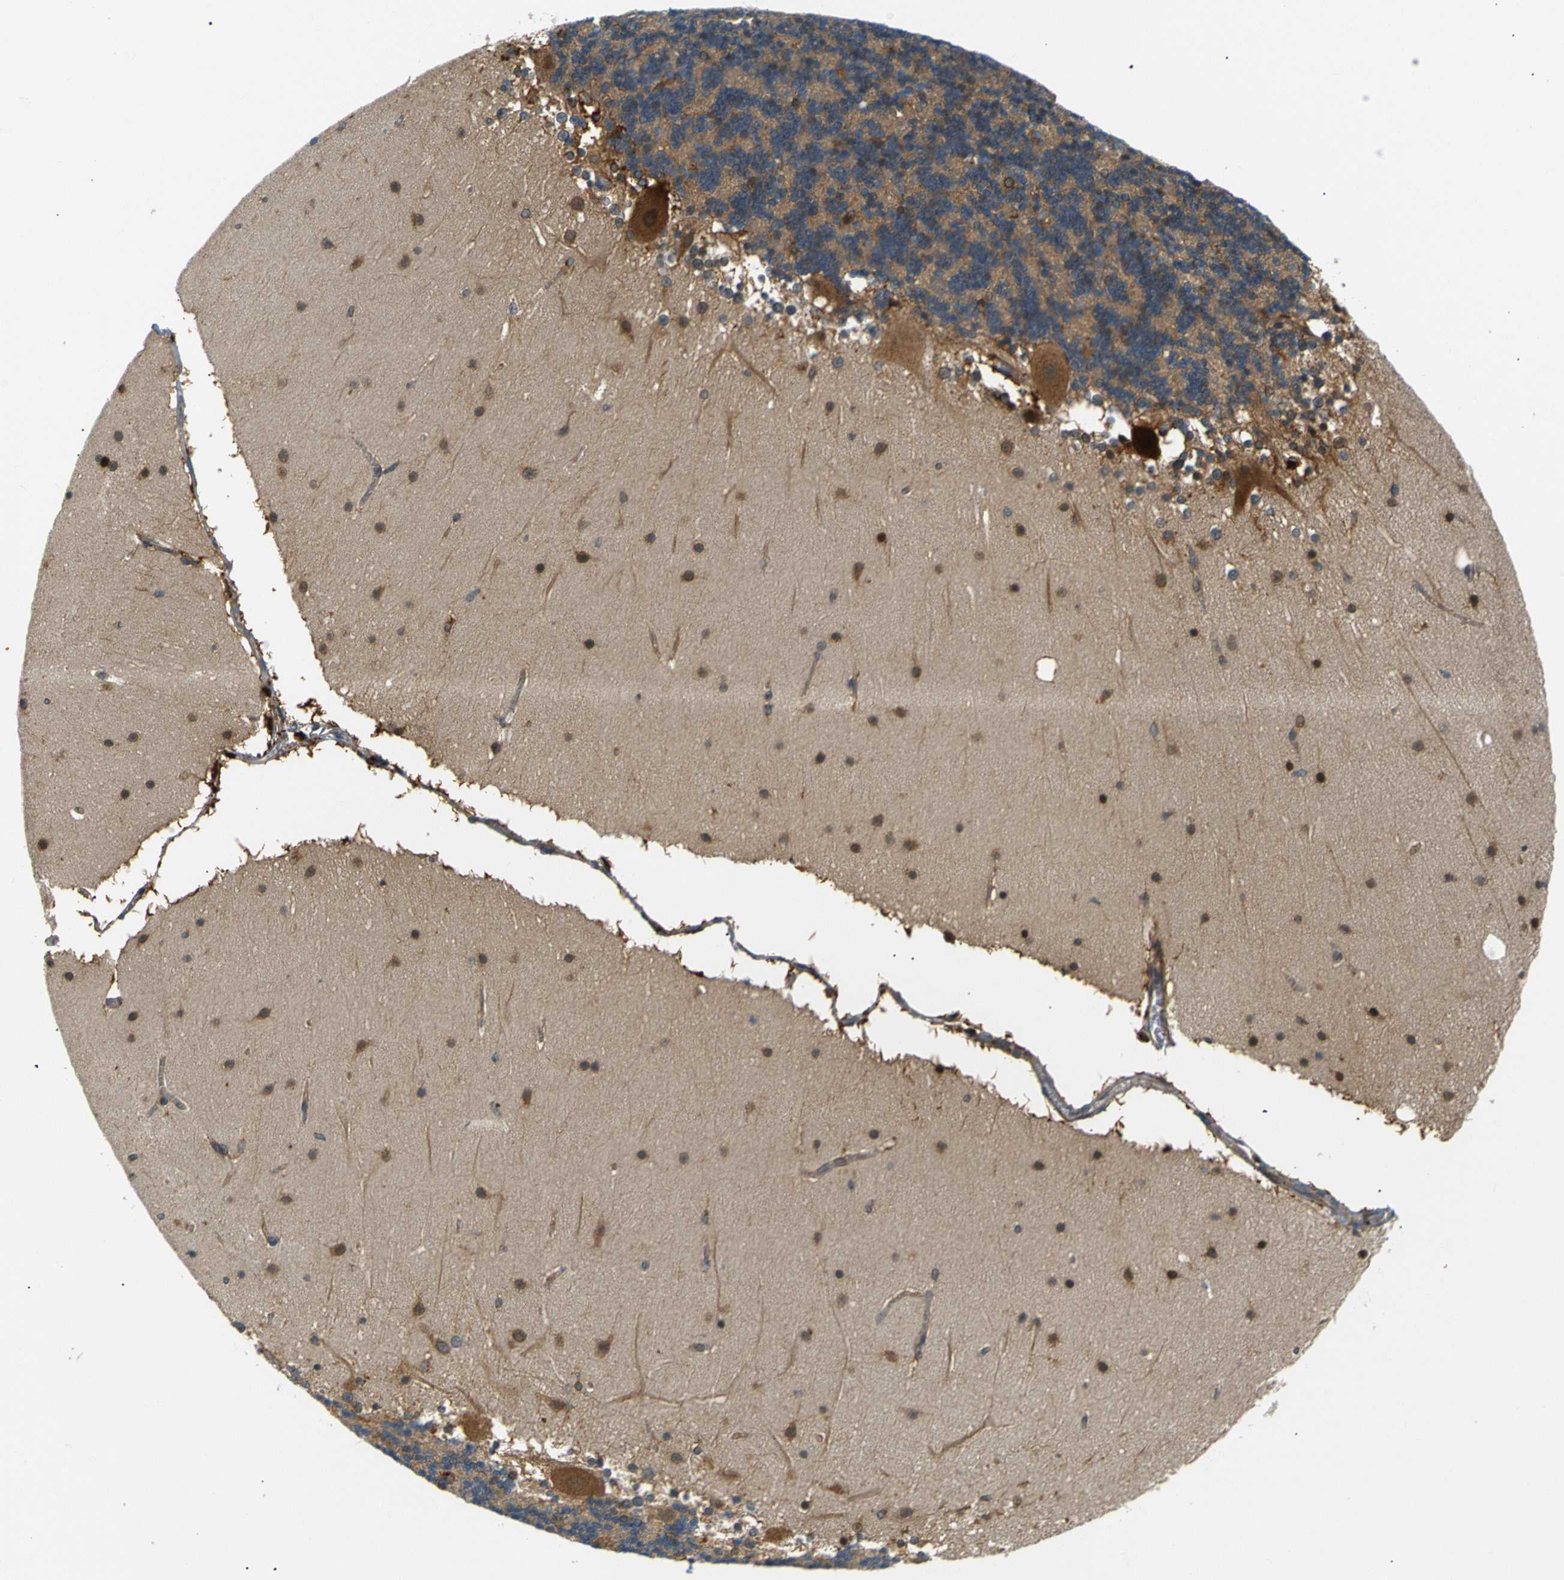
{"staining": {"intensity": "moderate", "quantity": "25%-75%", "location": "cytoplasmic/membranous"}, "tissue": "cerebellum", "cell_type": "Cells in granular layer", "image_type": "normal", "snomed": [{"axis": "morphology", "description": "Normal tissue, NOS"}, {"axis": "topography", "description": "Cerebellum"}], "caption": "Immunohistochemical staining of normal human cerebellum reveals 25%-75% levels of moderate cytoplasmic/membranous protein staining in about 25%-75% of cells in granular layer.", "gene": "ABCE1", "patient": {"sex": "female", "age": 19}}